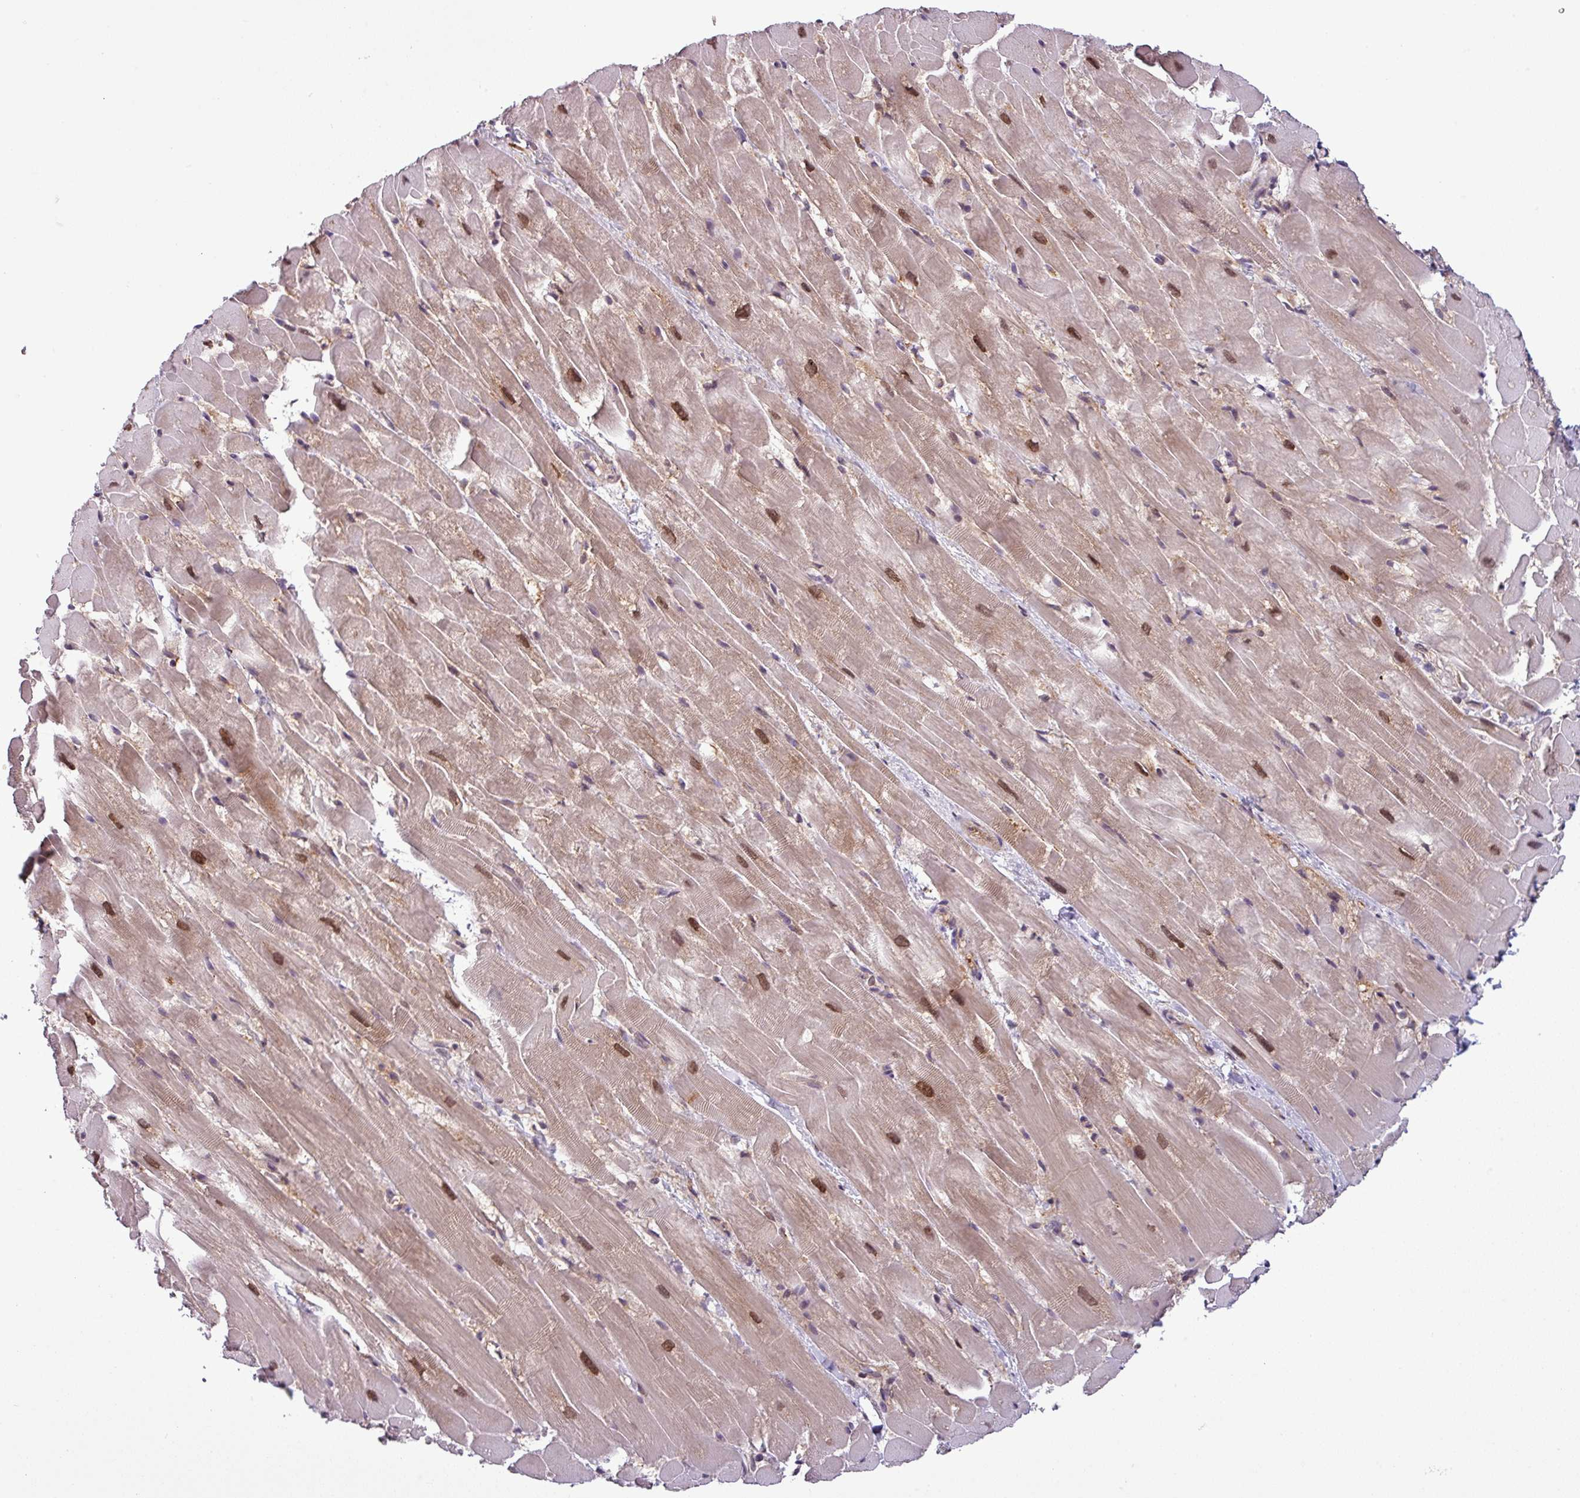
{"staining": {"intensity": "moderate", "quantity": "25%-75%", "location": "nuclear"}, "tissue": "heart muscle", "cell_type": "Cardiomyocytes", "image_type": "normal", "snomed": [{"axis": "morphology", "description": "Normal tissue, NOS"}, {"axis": "topography", "description": "Heart"}], "caption": "Immunohistochemical staining of normal human heart muscle displays medium levels of moderate nuclear expression in about 25%-75% of cardiomyocytes.", "gene": "NPFFR1", "patient": {"sex": "male", "age": 37}}